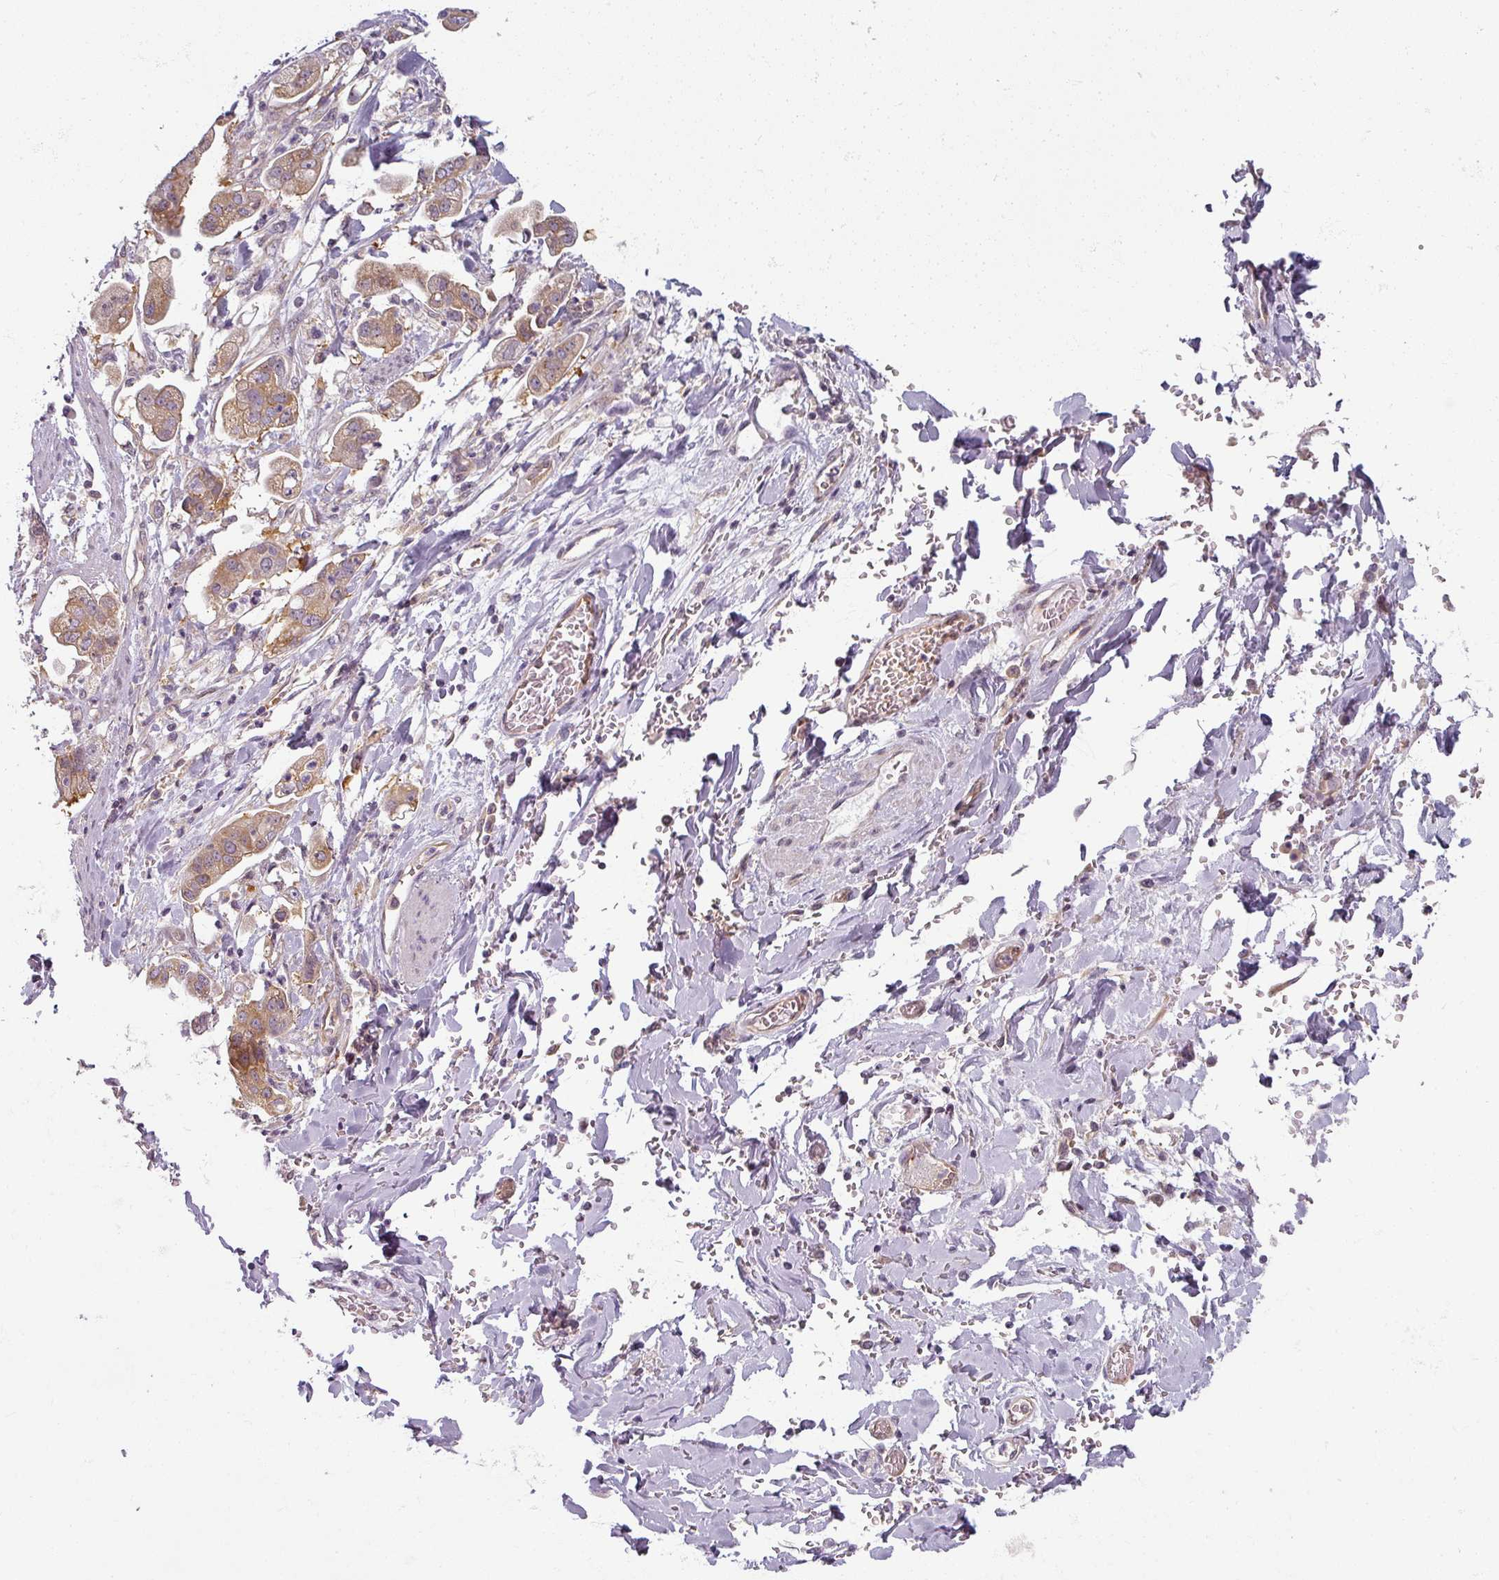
{"staining": {"intensity": "moderate", "quantity": ">75%", "location": "cytoplasmic/membranous"}, "tissue": "stomach cancer", "cell_type": "Tumor cells", "image_type": "cancer", "snomed": [{"axis": "morphology", "description": "Adenocarcinoma, NOS"}, {"axis": "topography", "description": "Stomach"}], "caption": "High-power microscopy captured an IHC histopathology image of stomach adenocarcinoma, revealing moderate cytoplasmic/membranous staining in about >75% of tumor cells.", "gene": "AGPAT4", "patient": {"sex": "male", "age": 62}}